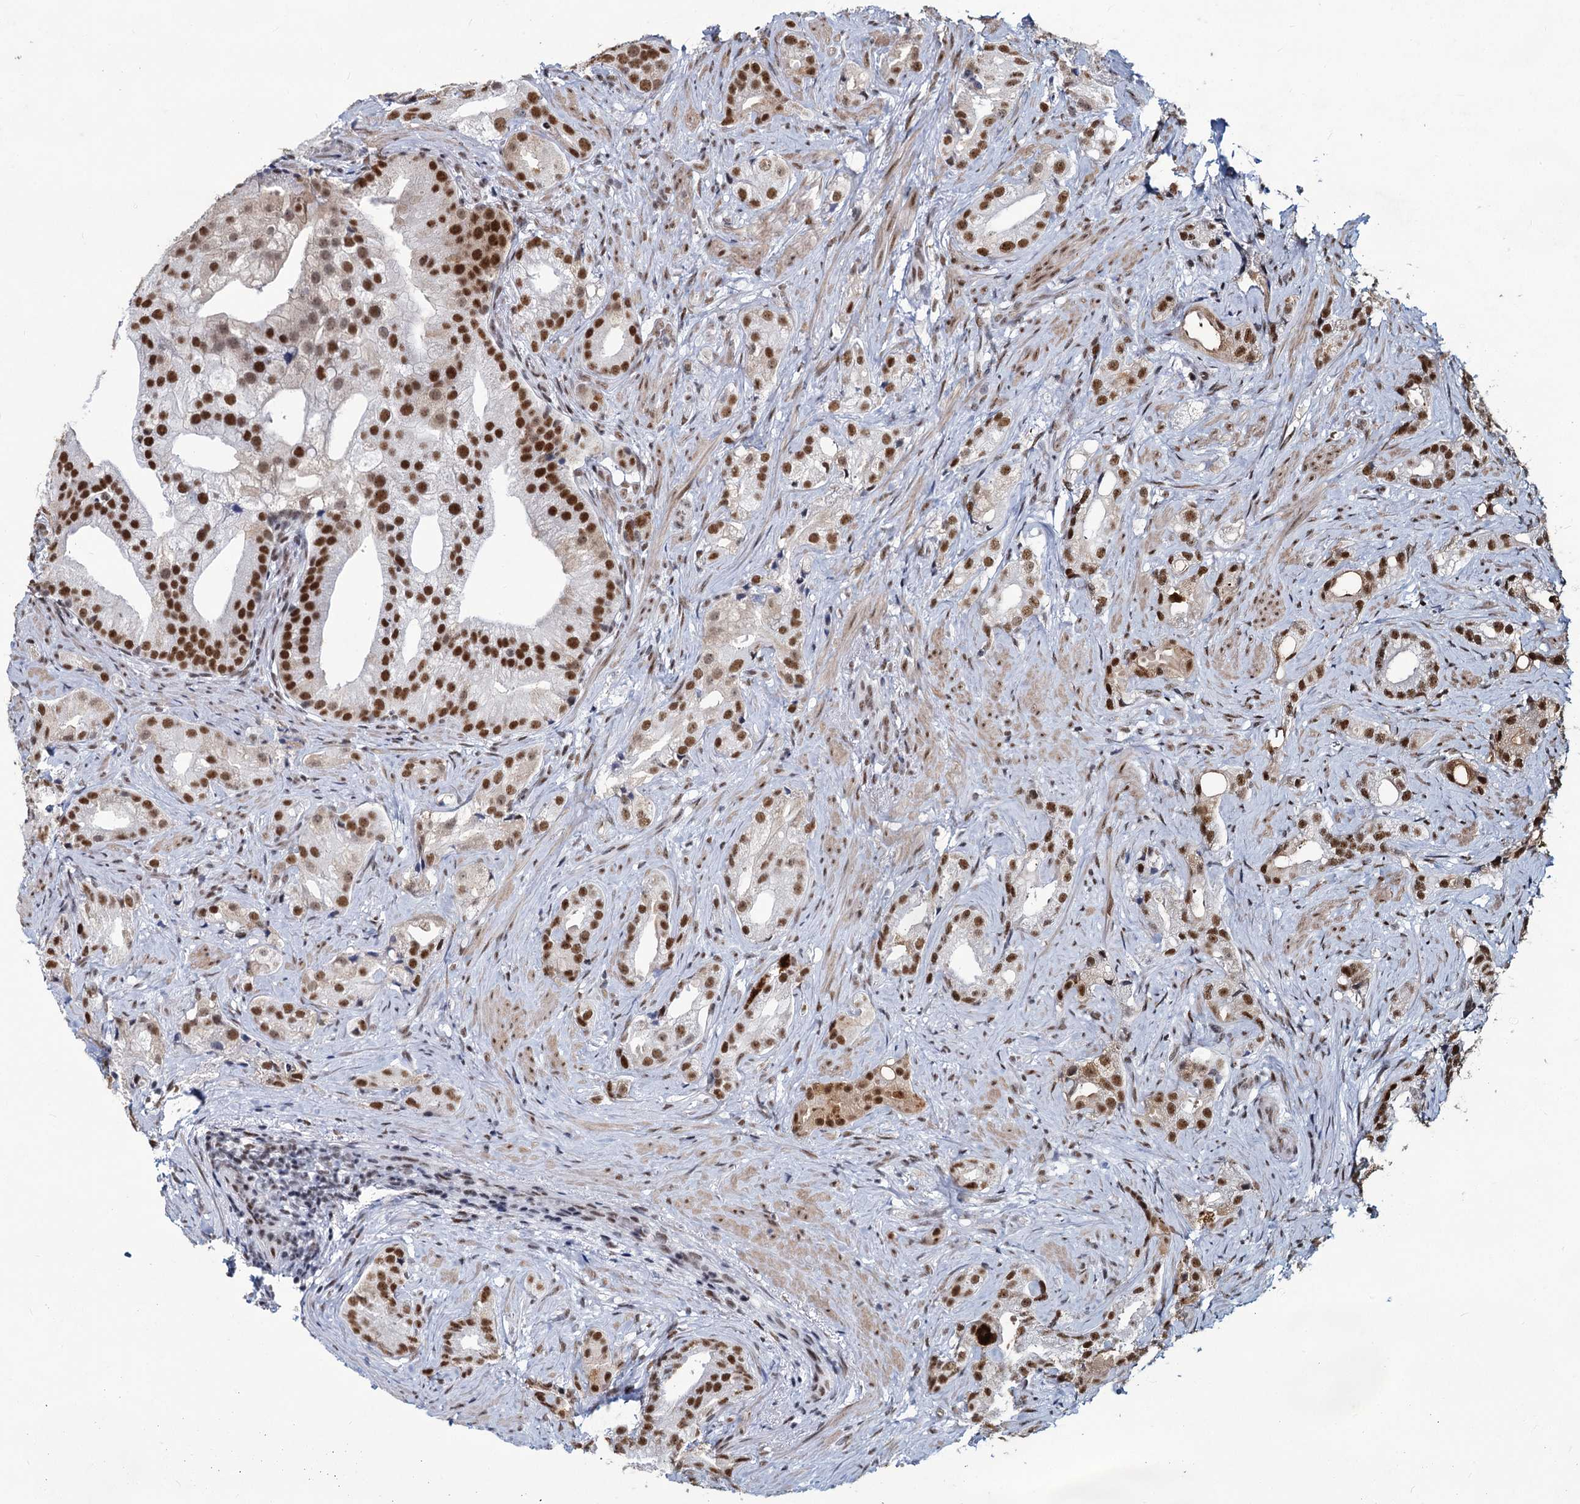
{"staining": {"intensity": "moderate", "quantity": ">75%", "location": "cytoplasmic/membranous,nuclear"}, "tissue": "prostate cancer", "cell_type": "Tumor cells", "image_type": "cancer", "snomed": [{"axis": "morphology", "description": "Adenocarcinoma, Low grade"}, {"axis": "topography", "description": "Prostate"}], "caption": "Protein expression analysis of prostate adenocarcinoma (low-grade) reveals moderate cytoplasmic/membranous and nuclear positivity in about >75% of tumor cells. The protein of interest is stained brown, and the nuclei are stained in blue (DAB (3,3'-diaminobenzidine) IHC with brightfield microscopy, high magnification).", "gene": "METTL14", "patient": {"sex": "male", "age": 71}}